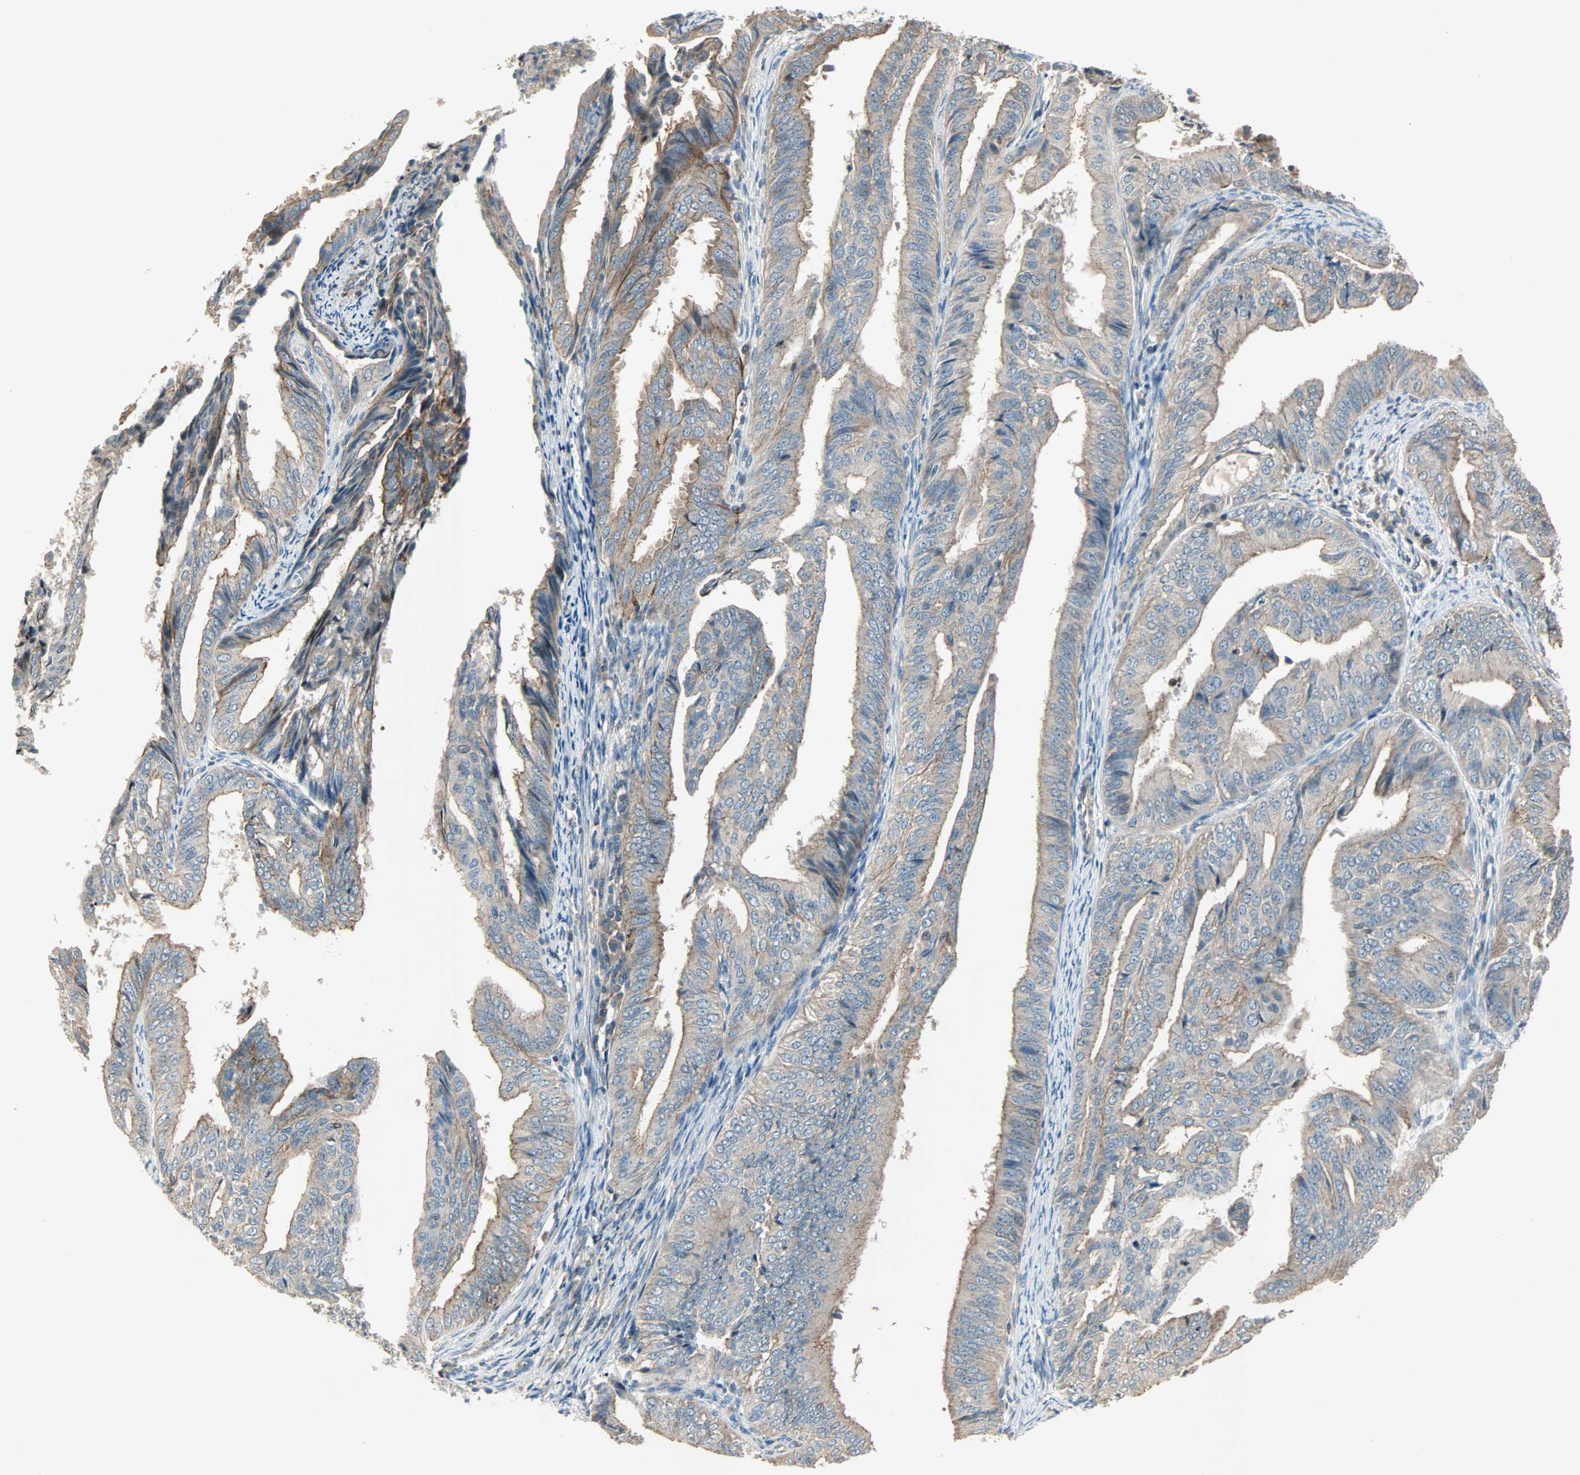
{"staining": {"intensity": "moderate", "quantity": "<25%", "location": "cytoplasmic/membranous"}, "tissue": "endometrial cancer", "cell_type": "Tumor cells", "image_type": "cancer", "snomed": [{"axis": "morphology", "description": "Adenocarcinoma, NOS"}, {"axis": "topography", "description": "Endometrium"}], "caption": "High-power microscopy captured an immunohistochemistry histopathology image of adenocarcinoma (endometrial), revealing moderate cytoplasmic/membranous positivity in about <25% of tumor cells.", "gene": "MAP3K21", "patient": {"sex": "female", "age": 58}}